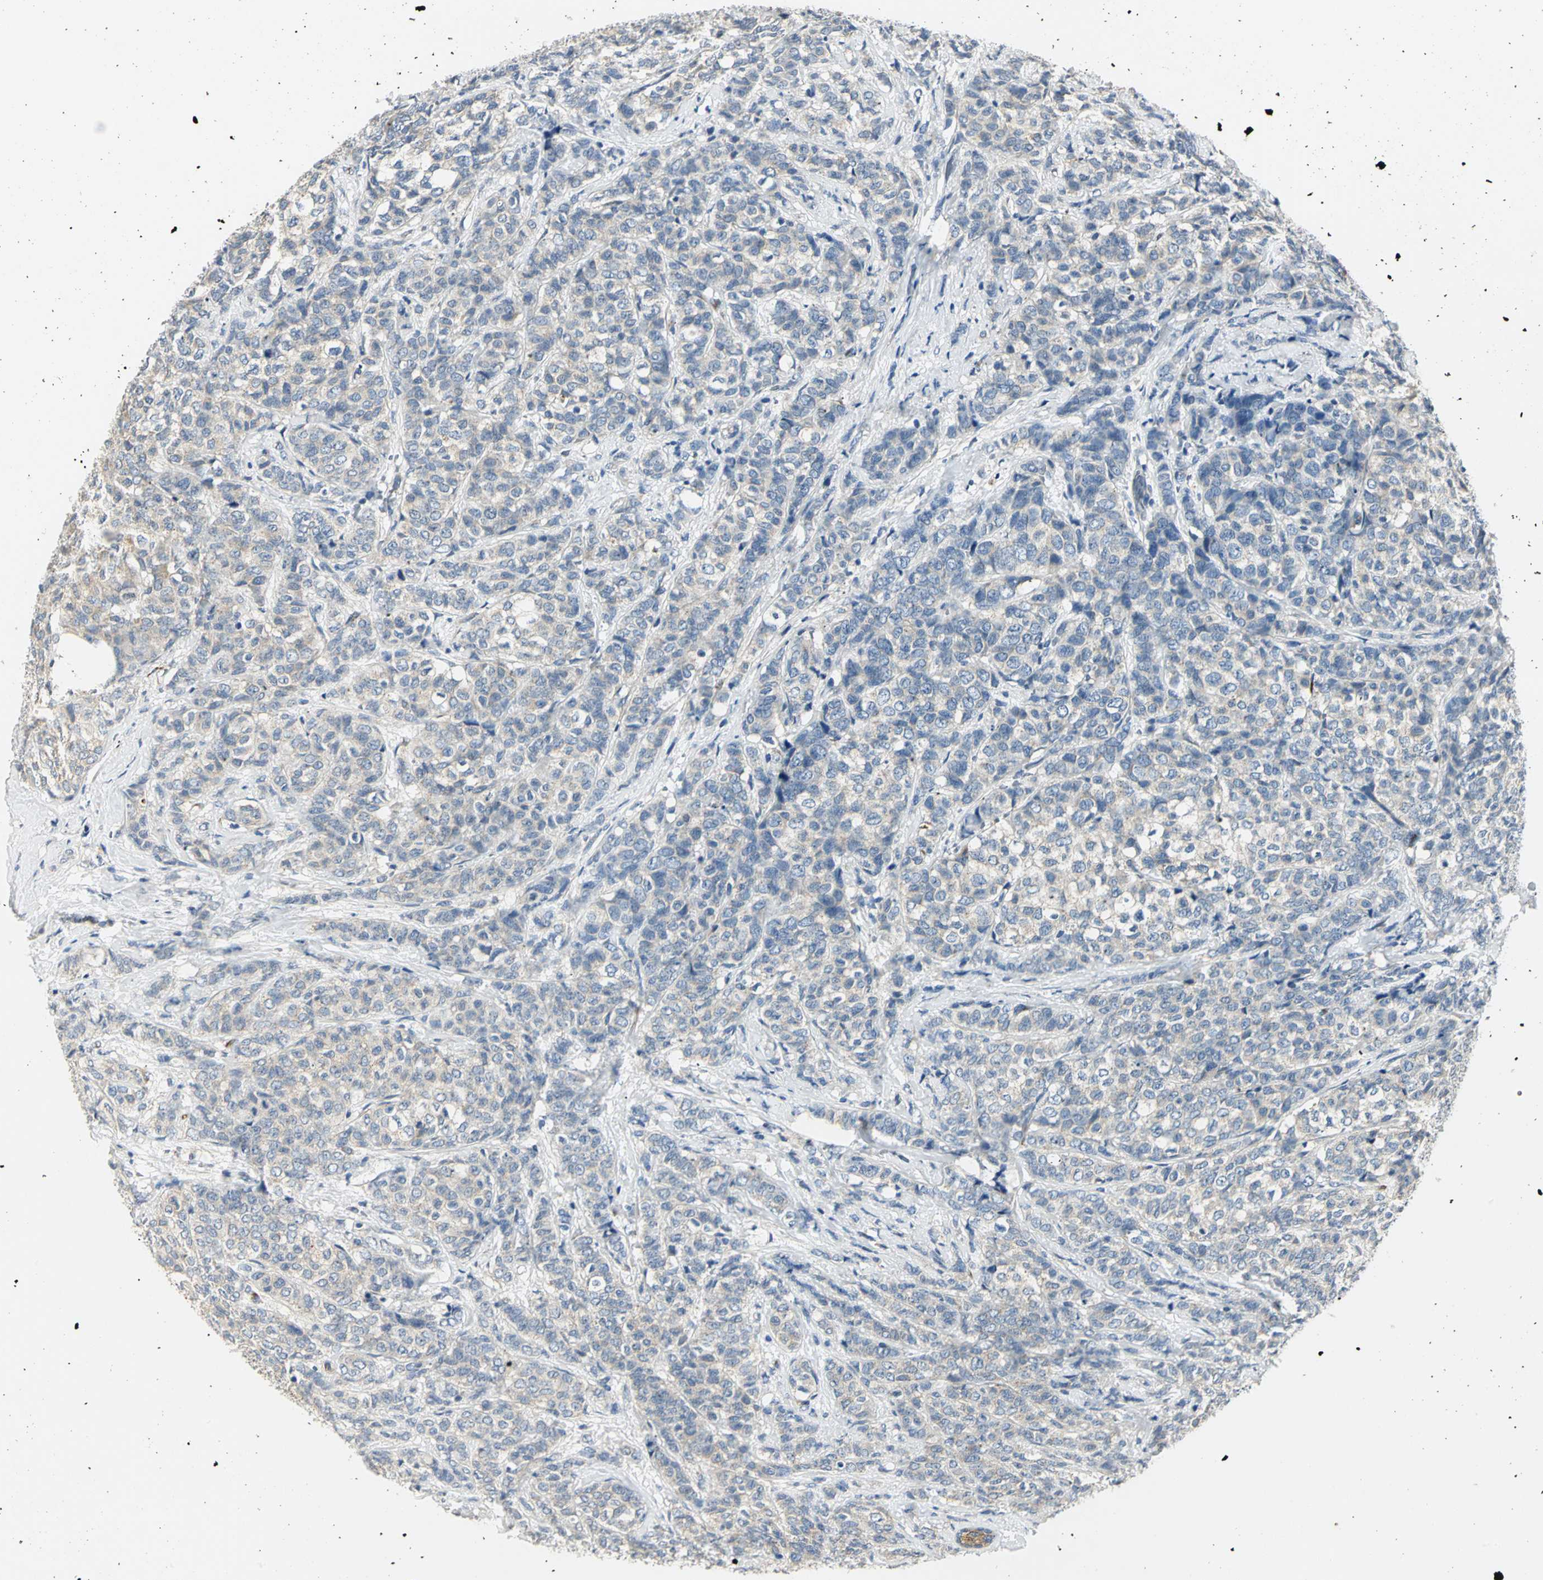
{"staining": {"intensity": "weak", "quantity": "25%-75%", "location": "cytoplasmic/membranous"}, "tissue": "breast cancer", "cell_type": "Tumor cells", "image_type": "cancer", "snomed": [{"axis": "morphology", "description": "Lobular carcinoma"}, {"axis": "topography", "description": "Breast"}], "caption": "The immunohistochemical stain highlights weak cytoplasmic/membranous staining in tumor cells of breast cancer tissue. (Stains: DAB in brown, nuclei in blue, Microscopy: brightfield microscopy at high magnification).", "gene": "B3GNT2", "patient": {"sex": "female", "age": 60}}